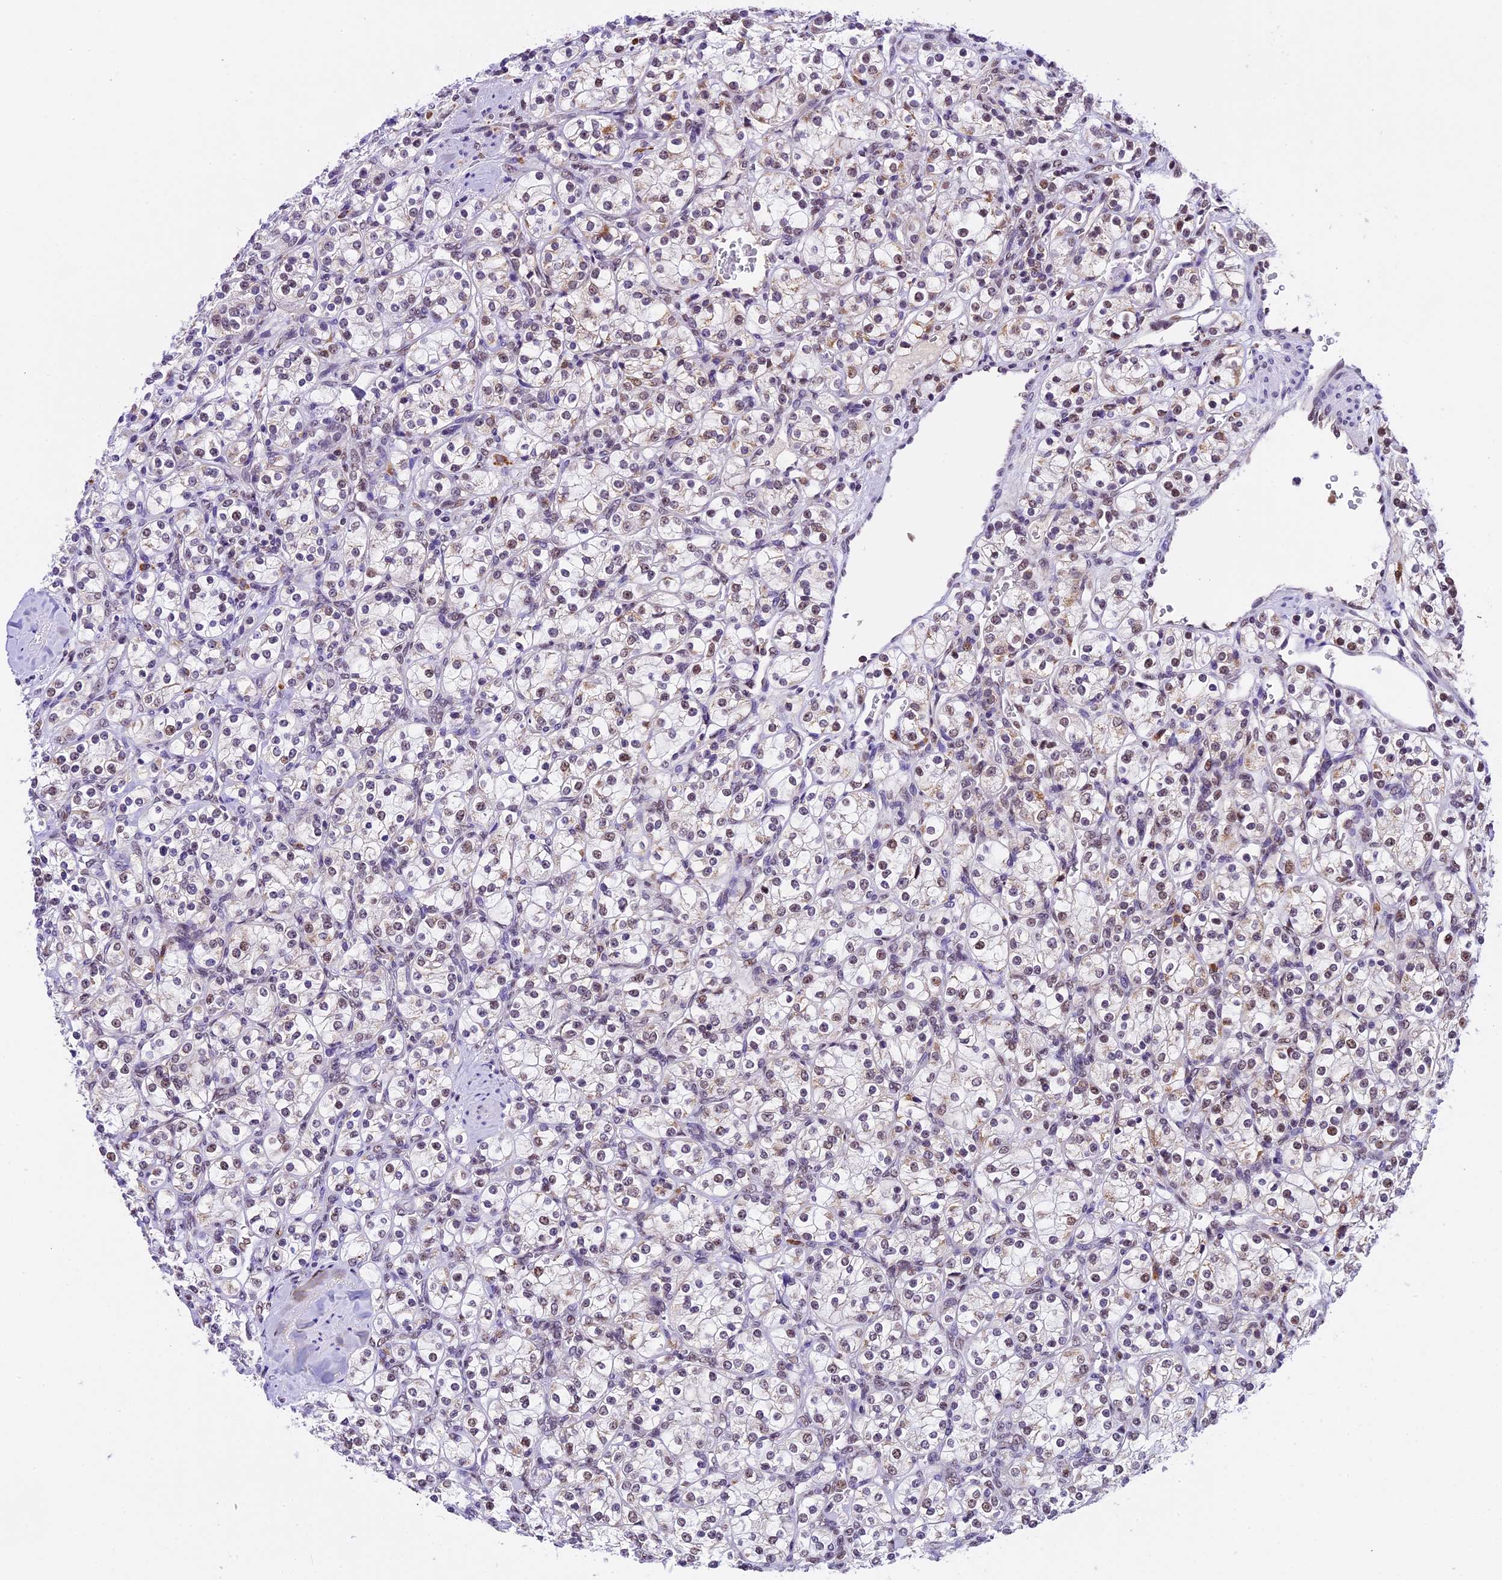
{"staining": {"intensity": "weak", "quantity": "25%-75%", "location": "nuclear"}, "tissue": "renal cancer", "cell_type": "Tumor cells", "image_type": "cancer", "snomed": [{"axis": "morphology", "description": "Adenocarcinoma, NOS"}, {"axis": "topography", "description": "Kidney"}], "caption": "IHC of human renal adenocarcinoma demonstrates low levels of weak nuclear staining in about 25%-75% of tumor cells.", "gene": "CARS2", "patient": {"sex": "male", "age": 77}}